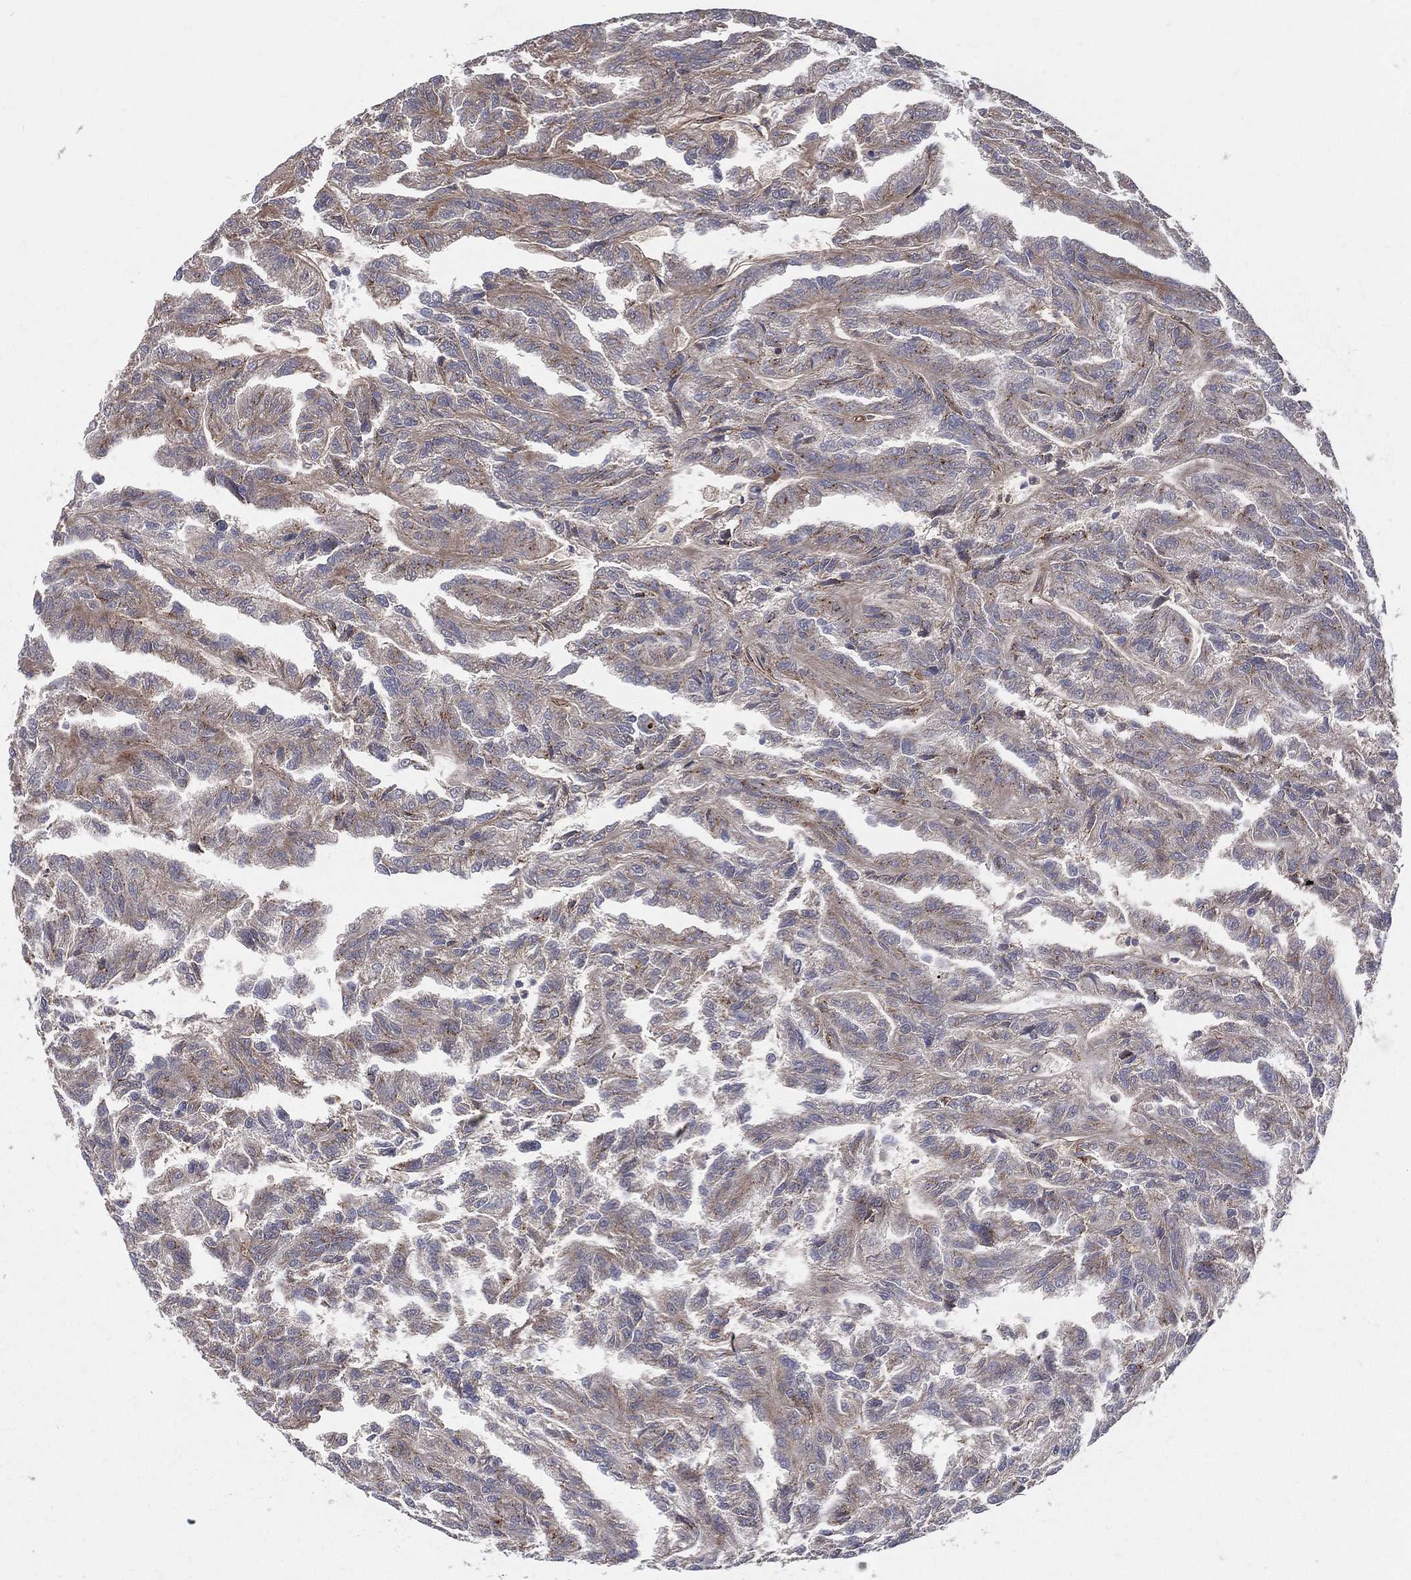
{"staining": {"intensity": "weak", "quantity": "25%-75%", "location": "cytoplasmic/membranous"}, "tissue": "renal cancer", "cell_type": "Tumor cells", "image_type": "cancer", "snomed": [{"axis": "morphology", "description": "Adenocarcinoma, NOS"}, {"axis": "topography", "description": "Kidney"}], "caption": "Immunohistochemical staining of renal cancer reveals low levels of weak cytoplasmic/membranous staining in about 25%-75% of tumor cells. (IHC, brightfield microscopy, high magnification).", "gene": "ENTPD1", "patient": {"sex": "male", "age": 79}}